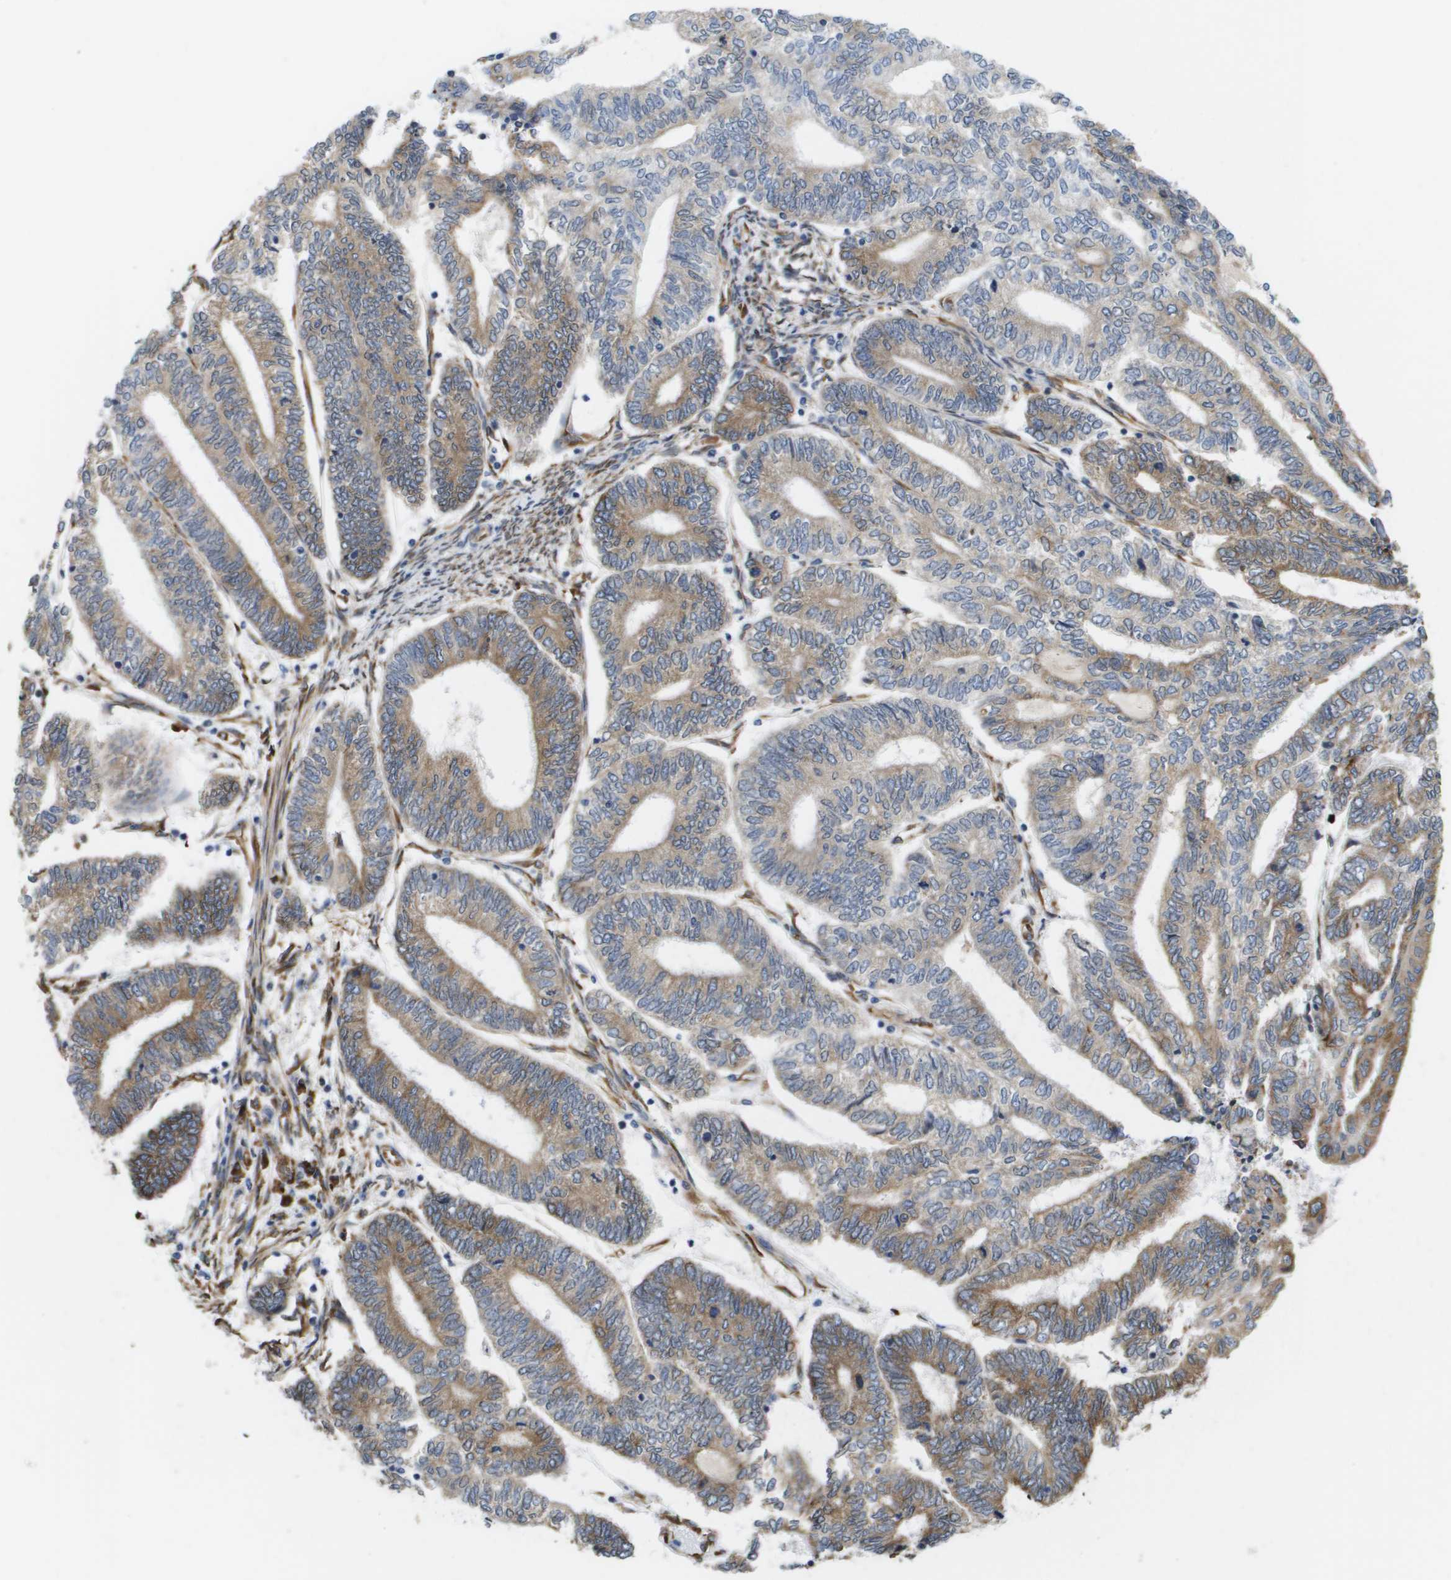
{"staining": {"intensity": "moderate", "quantity": "25%-75%", "location": "cytoplasmic/membranous"}, "tissue": "endometrial cancer", "cell_type": "Tumor cells", "image_type": "cancer", "snomed": [{"axis": "morphology", "description": "Adenocarcinoma, NOS"}, {"axis": "topography", "description": "Uterus"}, {"axis": "topography", "description": "Endometrium"}], "caption": "Immunohistochemical staining of human endometrial adenocarcinoma reveals medium levels of moderate cytoplasmic/membranous expression in approximately 25%-75% of tumor cells. The protein is shown in brown color, while the nuclei are stained blue.", "gene": "ST3GAL2", "patient": {"sex": "female", "age": 70}}